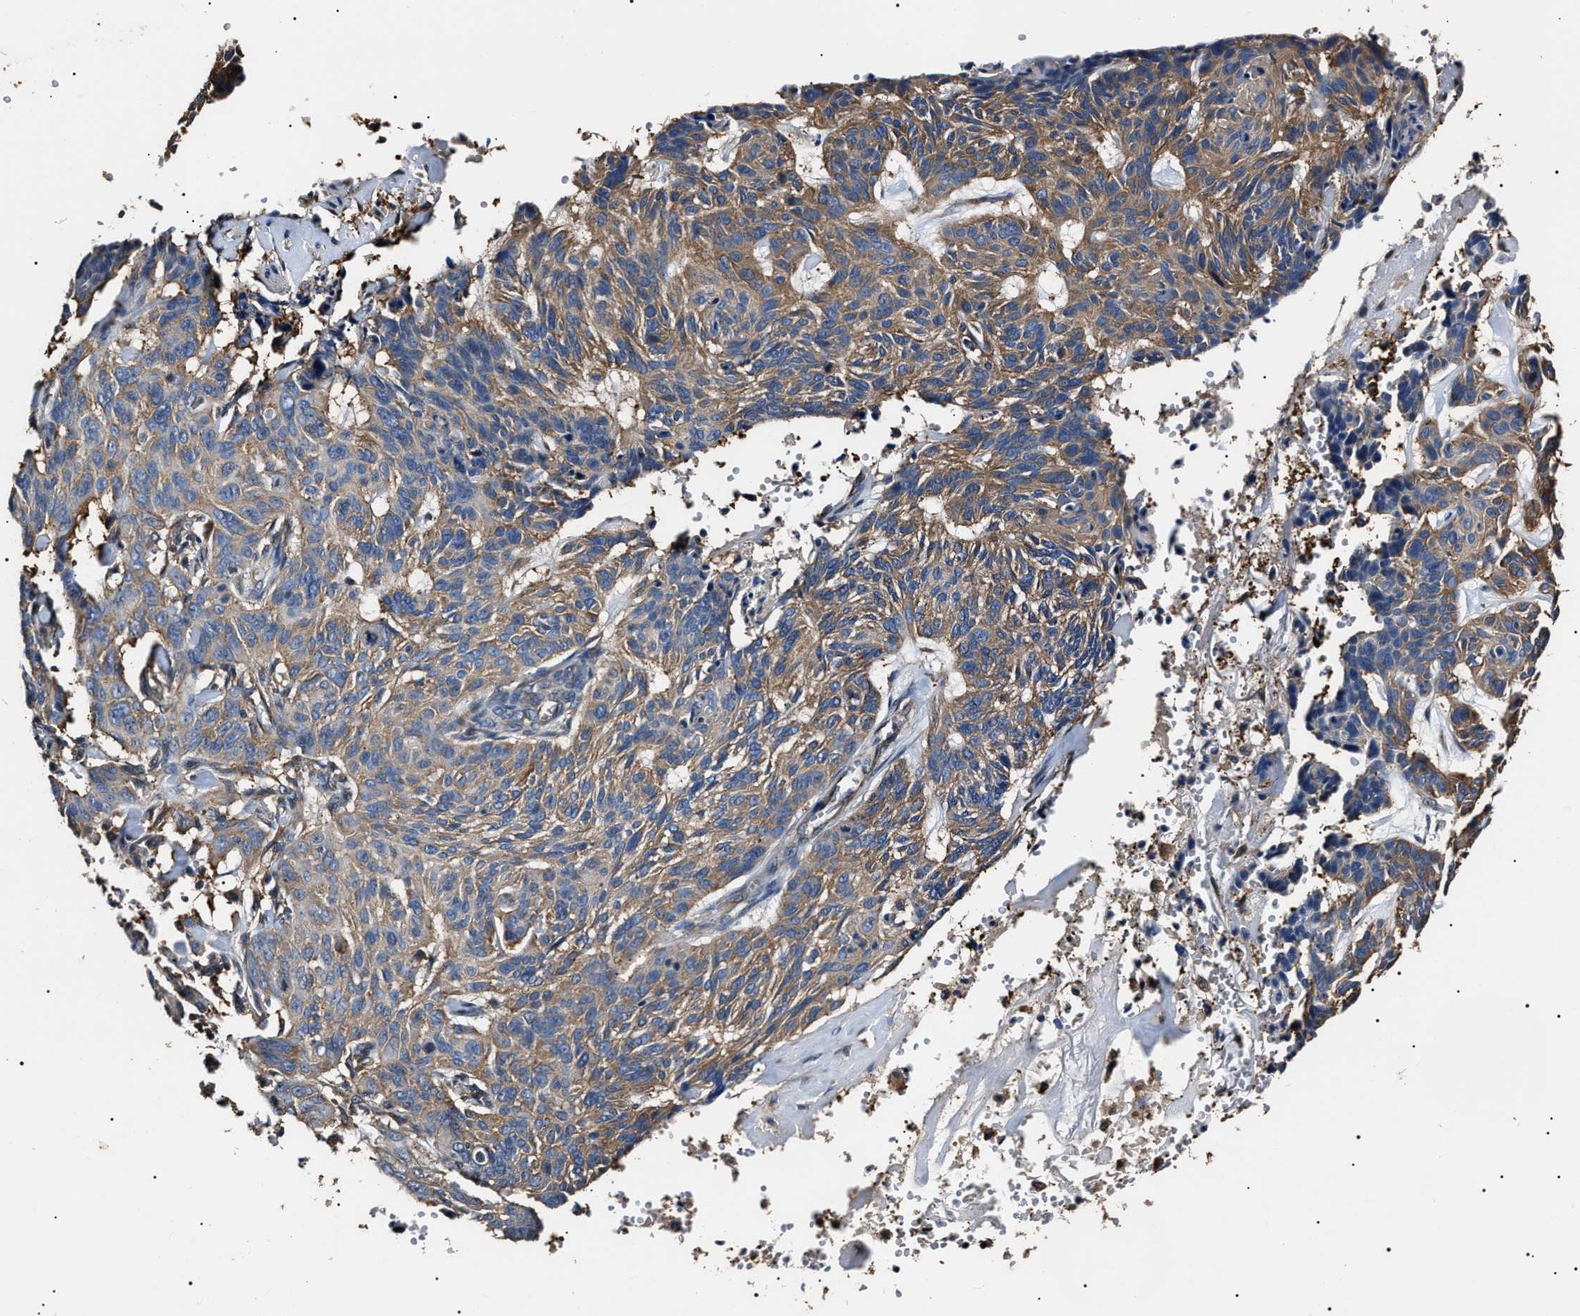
{"staining": {"intensity": "moderate", "quantity": "25%-75%", "location": "cytoplasmic/membranous"}, "tissue": "skin cancer", "cell_type": "Tumor cells", "image_type": "cancer", "snomed": [{"axis": "morphology", "description": "Basal cell carcinoma"}, {"axis": "topography", "description": "Skin"}], "caption": "Brown immunohistochemical staining in human skin cancer (basal cell carcinoma) shows moderate cytoplasmic/membranous expression in approximately 25%-75% of tumor cells.", "gene": "CCT8", "patient": {"sex": "male", "age": 85}}